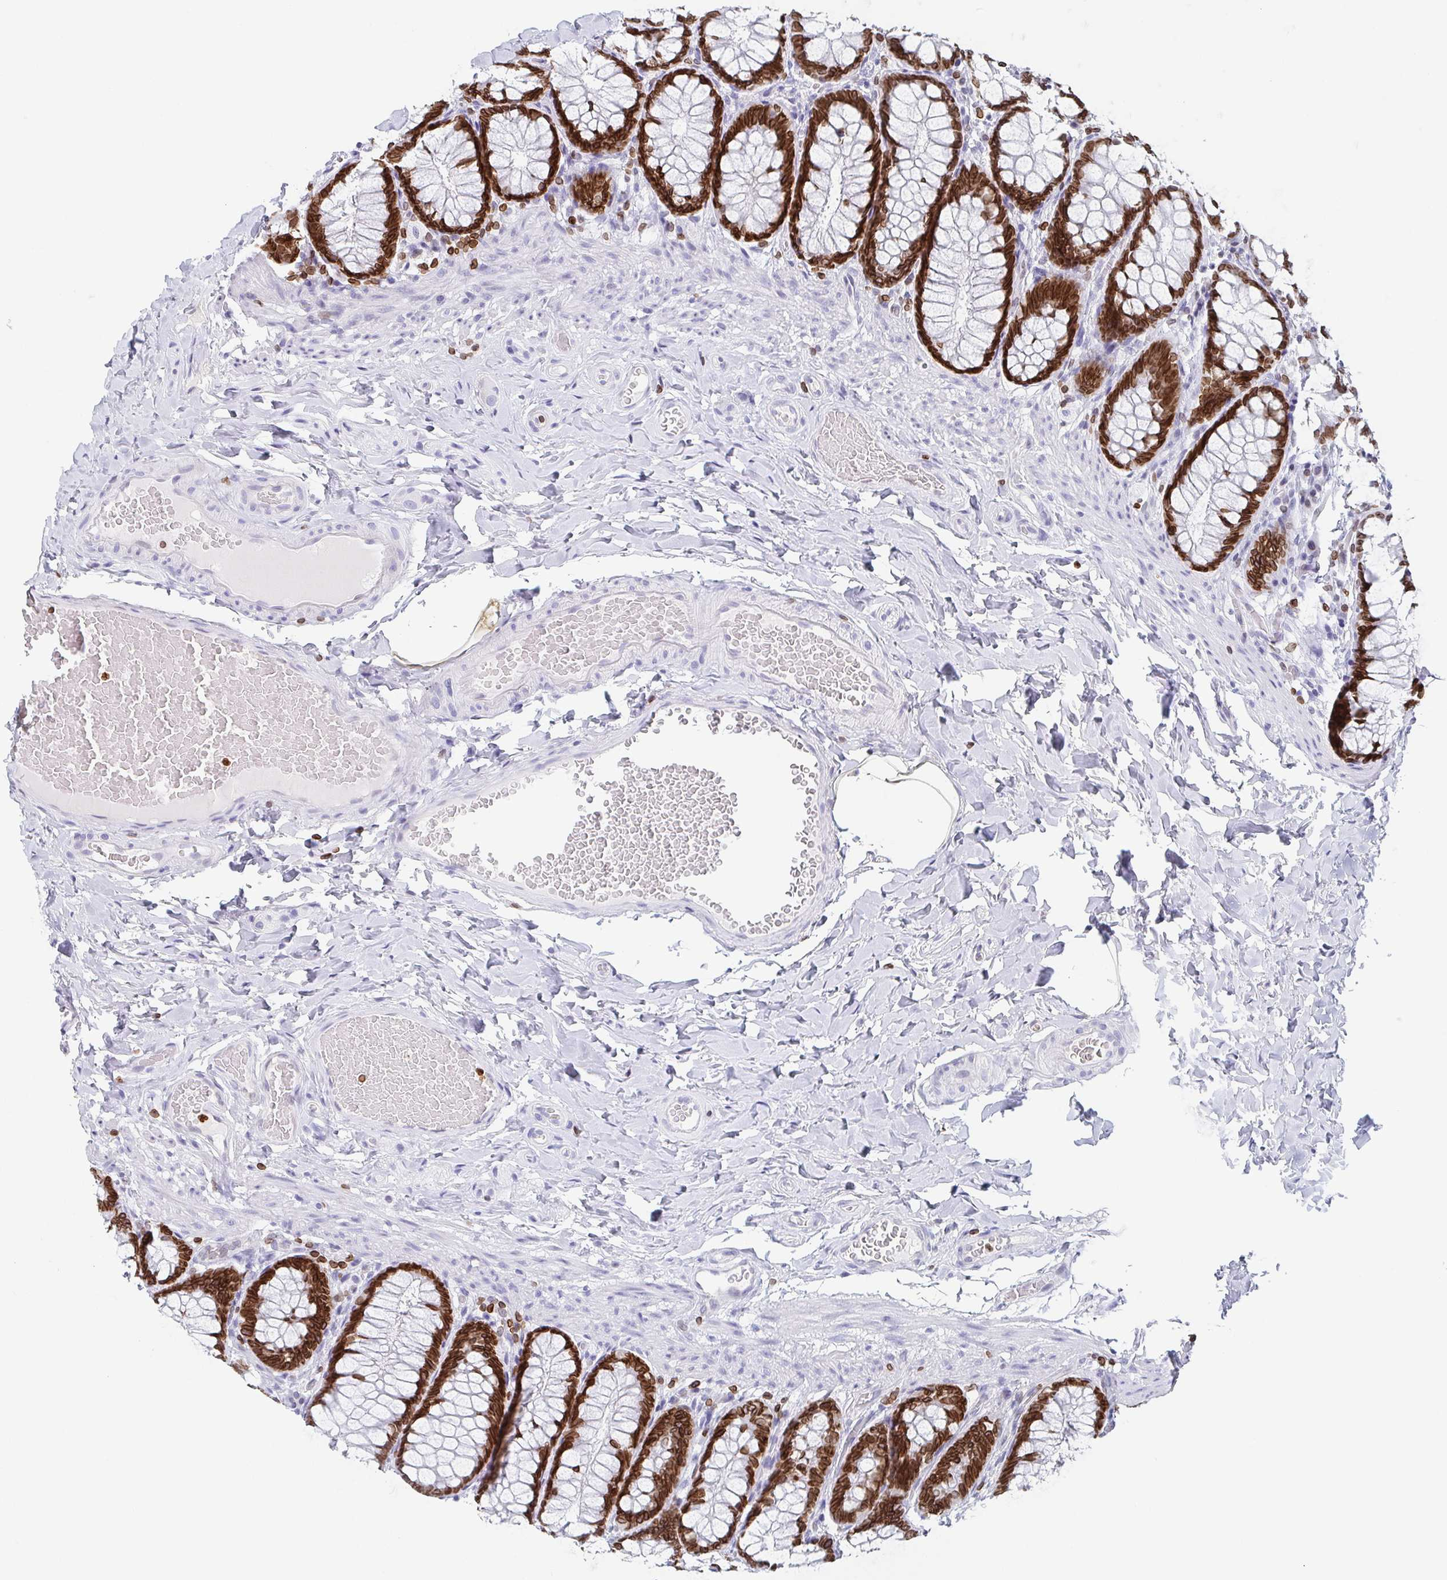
{"staining": {"intensity": "negative", "quantity": "none", "location": "none"}, "tissue": "colon", "cell_type": "Endothelial cells", "image_type": "normal", "snomed": [{"axis": "morphology", "description": "Normal tissue, NOS"}, {"axis": "topography", "description": "Colon"}], "caption": "IHC of normal colon demonstrates no staining in endothelial cells.", "gene": "BTBD7", "patient": {"sex": "male", "age": 47}}